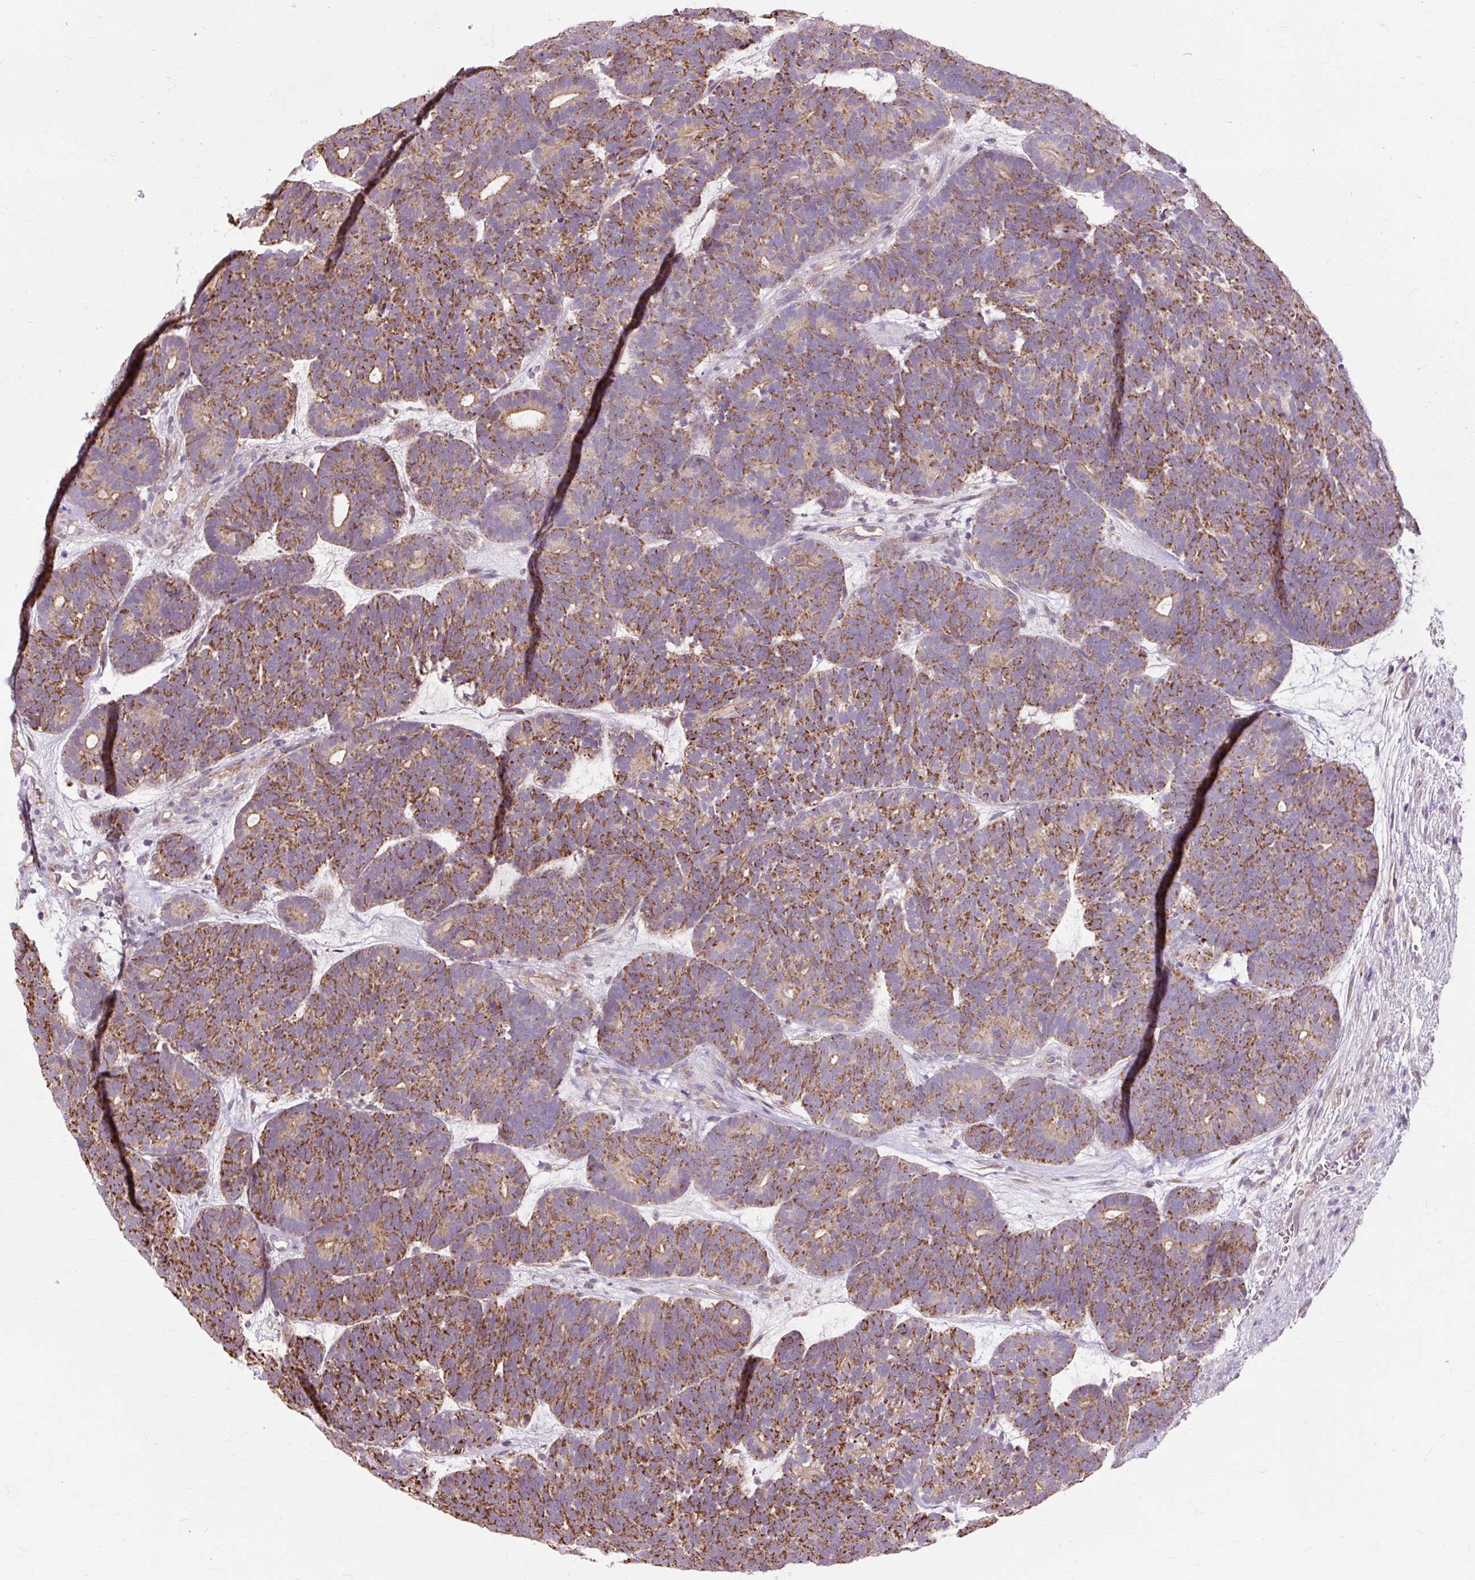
{"staining": {"intensity": "moderate", "quantity": ">75%", "location": "cytoplasmic/membranous"}, "tissue": "head and neck cancer", "cell_type": "Tumor cells", "image_type": "cancer", "snomed": [{"axis": "morphology", "description": "Adenocarcinoma, NOS"}, {"axis": "topography", "description": "Head-Neck"}], "caption": "This micrograph displays immunohistochemistry staining of head and neck adenocarcinoma, with medium moderate cytoplasmic/membranous staining in approximately >75% of tumor cells.", "gene": "PDZD2", "patient": {"sex": "female", "age": 81}}